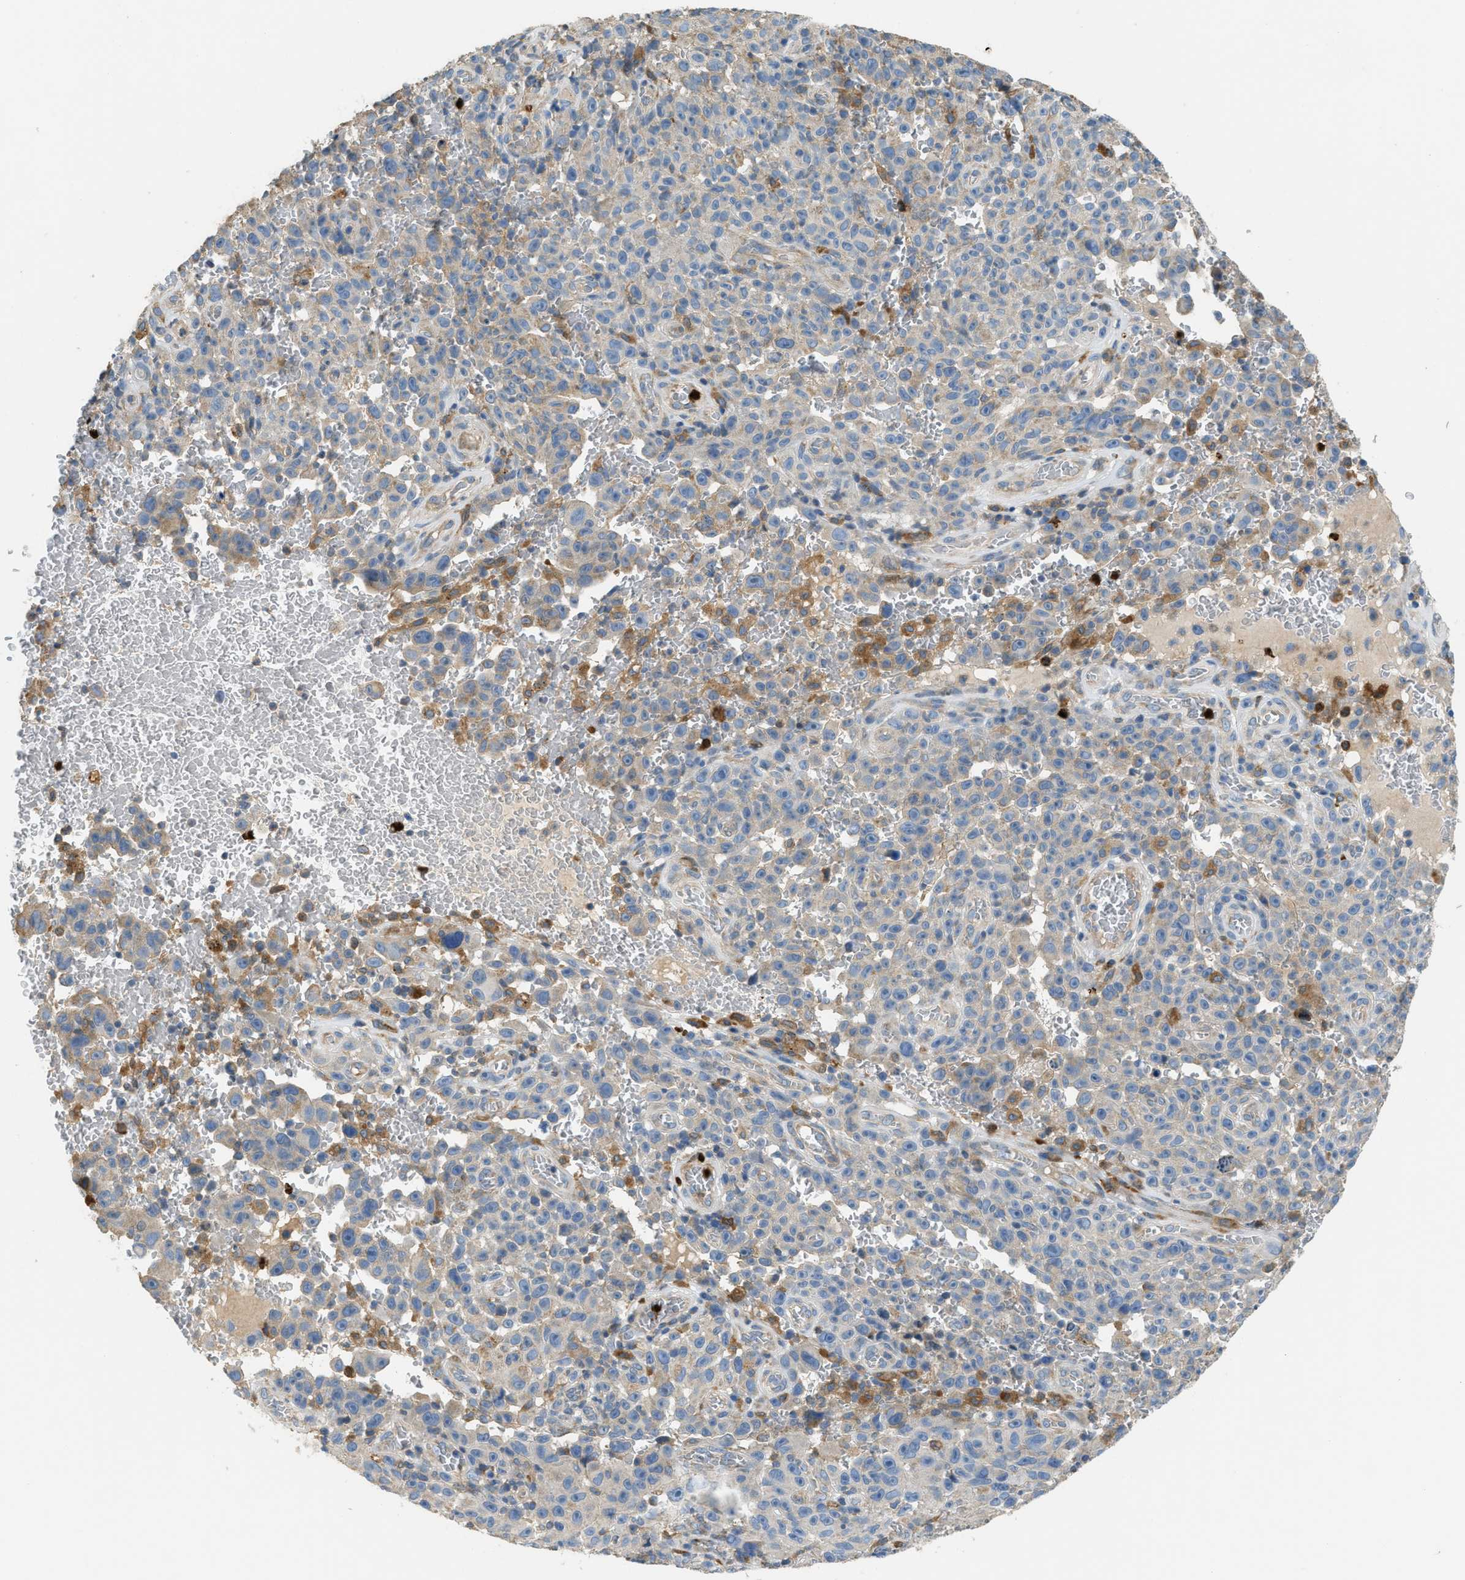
{"staining": {"intensity": "weak", "quantity": "<25%", "location": "cytoplasmic/membranous"}, "tissue": "melanoma", "cell_type": "Tumor cells", "image_type": "cancer", "snomed": [{"axis": "morphology", "description": "Malignant melanoma, NOS"}, {"axis": "topography", "description": "Skin"}], "caption": "Malignant melanoma was stained to show a protein in brown. There is no significant staining in tumor cells.", "gene": "TMEM68", "patient": {"sex": "female", "age": 82}}